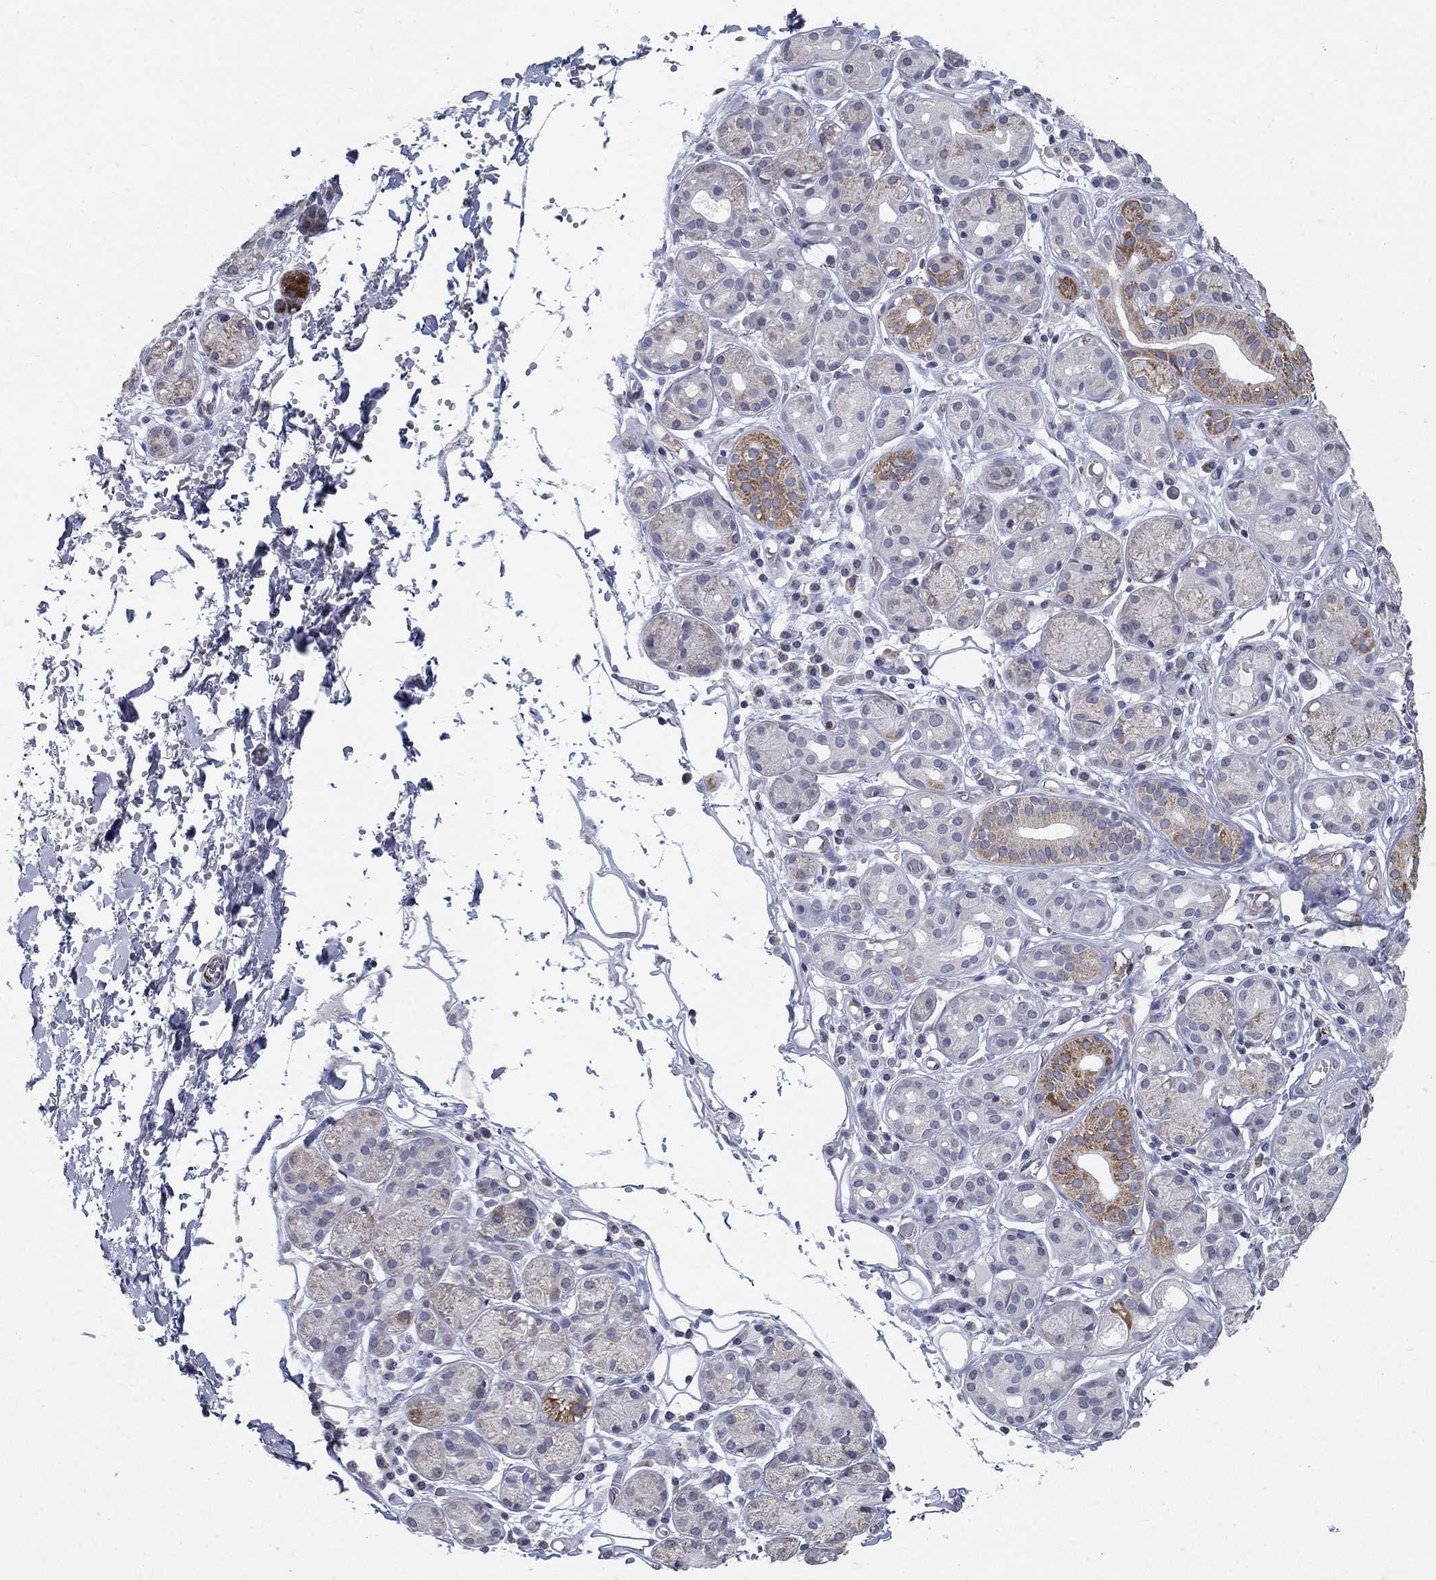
{"staining": {"intensity": "strong", "quantity": "25%-75%", "location": "cytoplasmic/membranous"}, "tissue": "salivary gland", "cell_type": "Glandular cells", "image_type": "normal", "snomed": [{"axis": "morphology", "description": "Normal tissue, NOS"}, {"axis": "topography", "description": "Salivary gland"}, {"axis": "topography", "description": "Peripheral nerve tissue"}], "caption": "An IHC image of normal tissue is shown. Protein staining in brown shows strong cytoplasmic/membranous positivity in salivary gland within glandular cells.", "gene": "TINAG", "patient": {"sex": "male", "age": 71}}